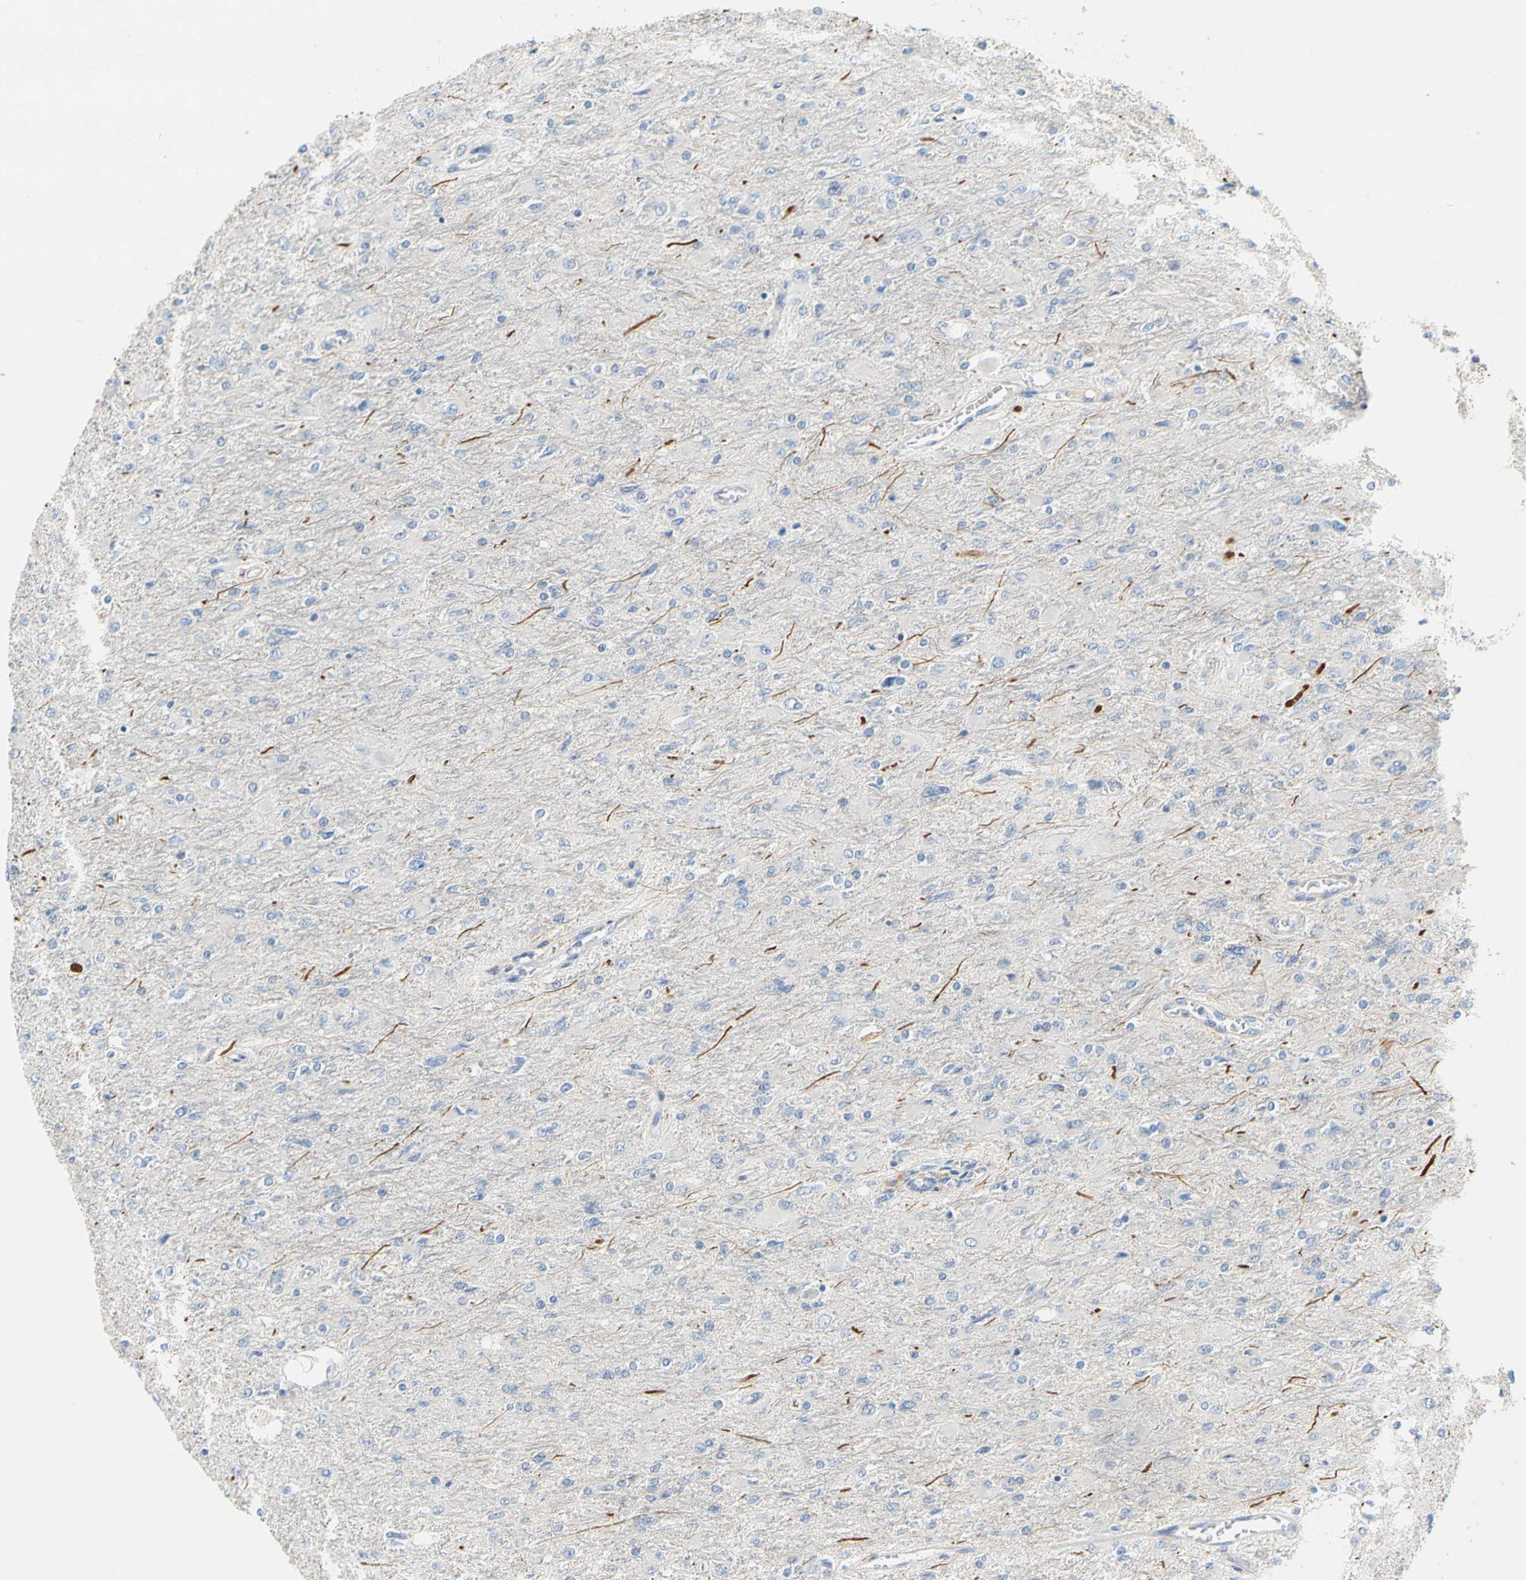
{"staining": {"intensity": "negative", "quantity": "none", "location": "none"}, "tissue": "glioma", "cell_type": "Tumor cells", "image_type": "cancer", "snomed": [{"axis": "morphology", "description": "Glioma, malignant, High grade"}, {"axis": "topography", "description": "Cerebral cortex"}], "caption": "Human high-grade glioma (malignant) stained for a protein using immunohistochemistry demonstrates no staining in tumor cells.", "gene": "CCM2L", "patient": {"sex": "female", "age": 36}}